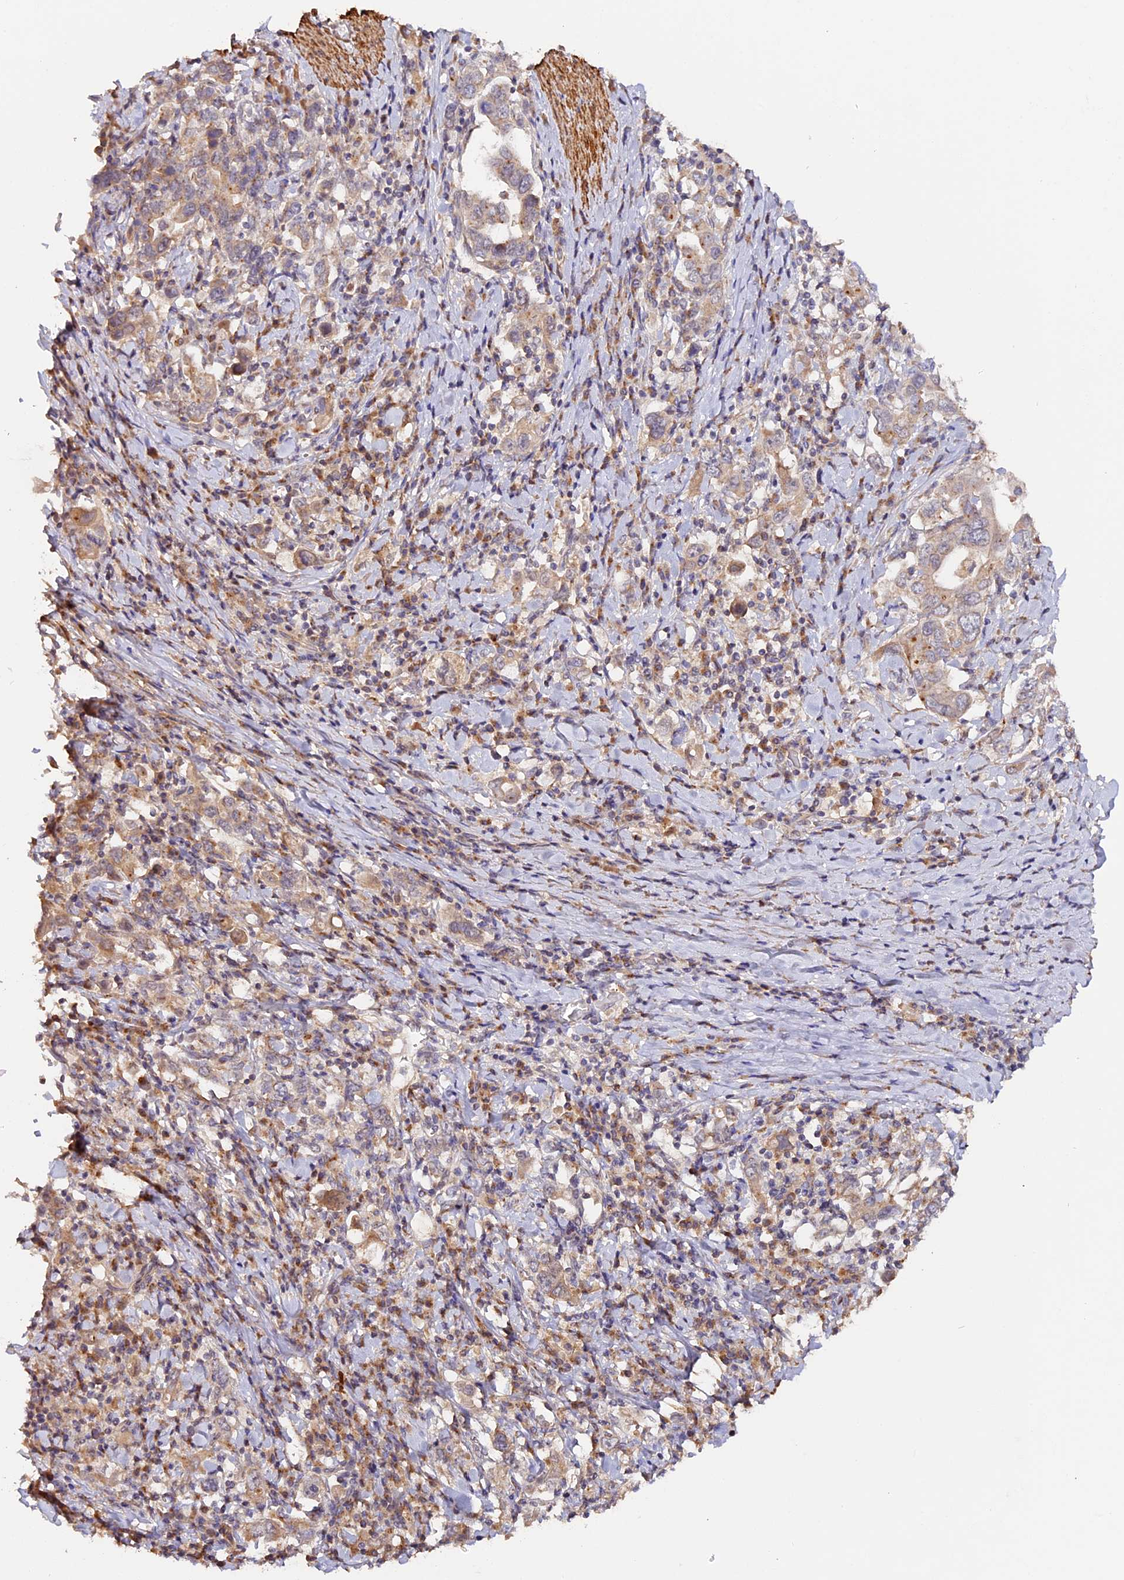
{"staining": {"intensity": "weak", "quantity": "25%-75%", "location": "cytoplasmic/membranous"}, "tissue": "stomach cancer", "cell_type": "Tumor cells", "image_type": "cancer", "snomed": [{"axis": "morphology", "description": "Adenocarcinoma, NOS"}, {"axis": "topography", "description": "Stomach, upper"}, {"axis": "topography", "description": "Stomach"}], "caption": "Brown immunohistochemical staining in stomach cancer (adenocarcinoma) shows weak cytoplasmic/membranous positivity in about 25%-75% of tumor cells.", "gene": "TANGO6", "patient": {"sex": "male", "age": 62}}